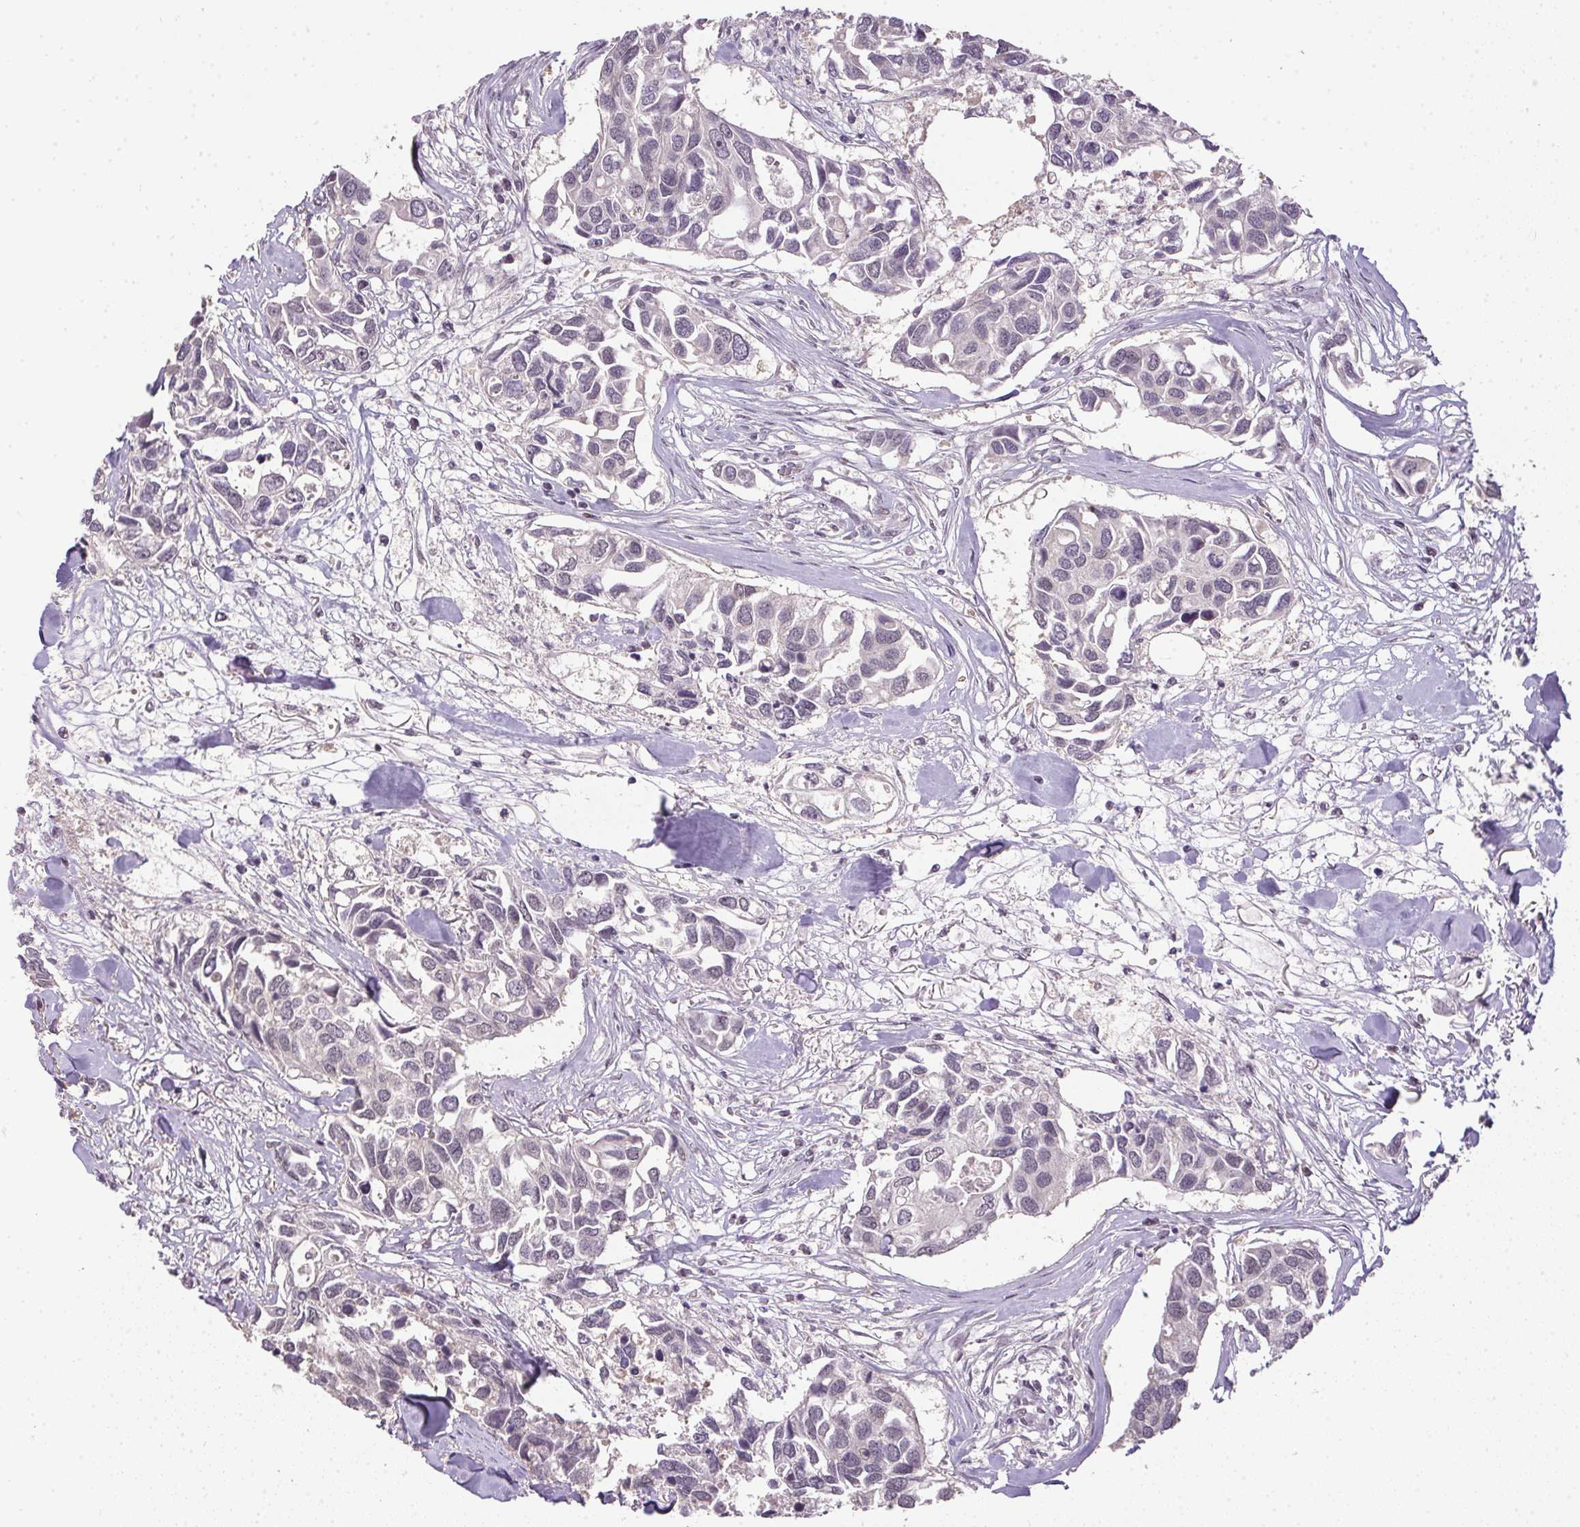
{"staining": {"intensity": "negative", "quantity": "none", "location": "none"}, "tissue": "breast cancer", "cell_type": "Tumor cells", "image_type": "cancer", "snomed": [{"axis": "morphology", "description": "Duct carcinoma"}, {"axis": "topography", "description": "Breast"}], "caption": "This is an IHC image of breast cancer (invasive ductal carcinoma). There is no expression in tumor cells.", "gene": "KDM4D", "patient": {"sex": "female", "age": 83}}